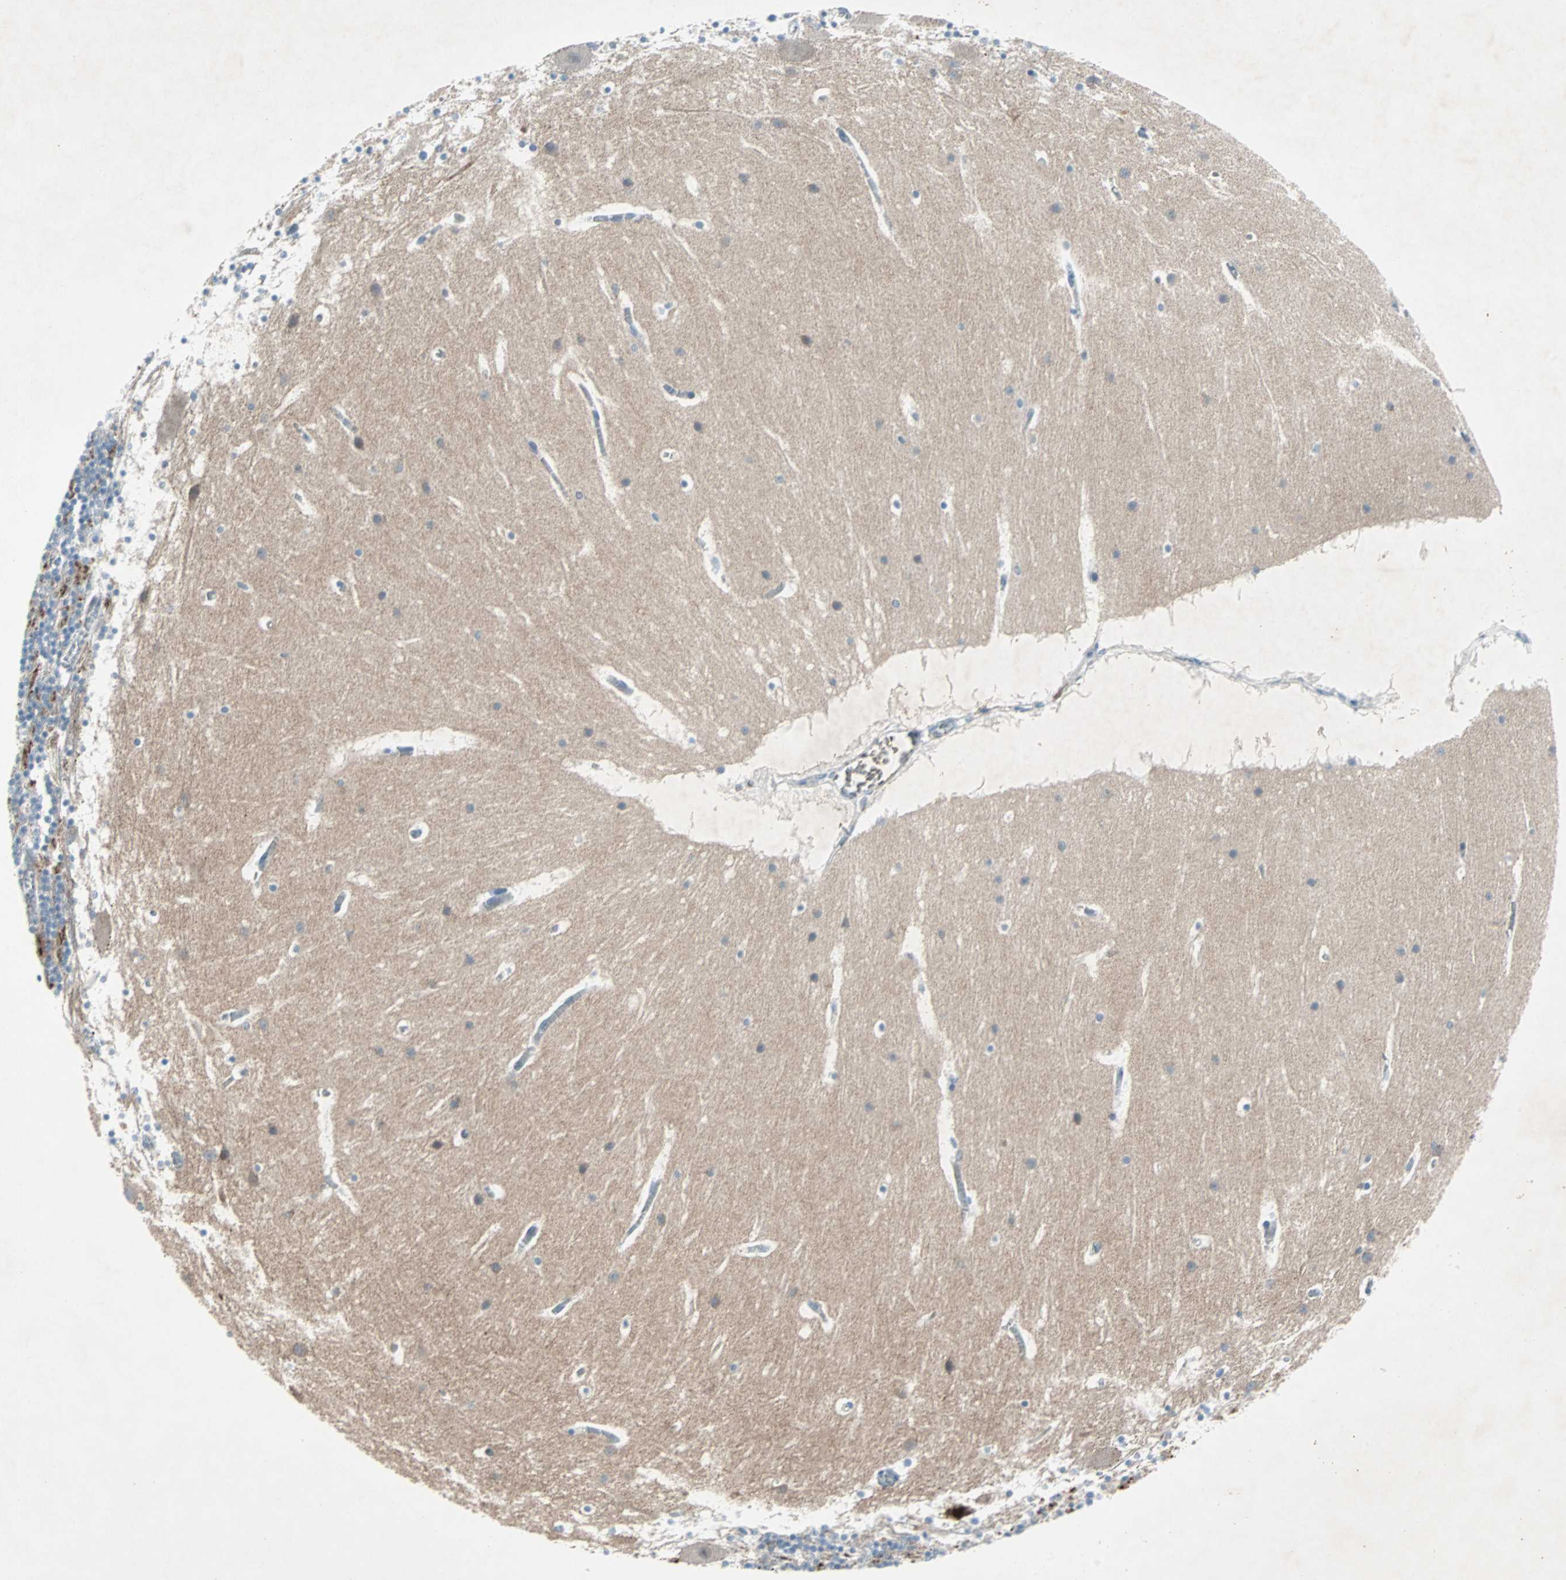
{"staining": {"intensity": "strong", "quantity": "<25%", "location": "cytoplasmic/membranous"}, "tissue": "cerebellum", "cell_type": "Cells in granular layer", "image_type": "normal", "snomed": [{"axis": "morphology", "description": "Normal tissue, NOS"}, {"axis": "topography", "description": "Cerebellum"}], "caption": "The immunohistochemical stain labels strong cytoplasmic/membranous expression in cells in granular layer of unremarkable cerebellum. (DAB = brown stain, brightfield microscopy at high magnification).", "gene": "LANCL3", "patient": {"sex": "male", "age": 45}}